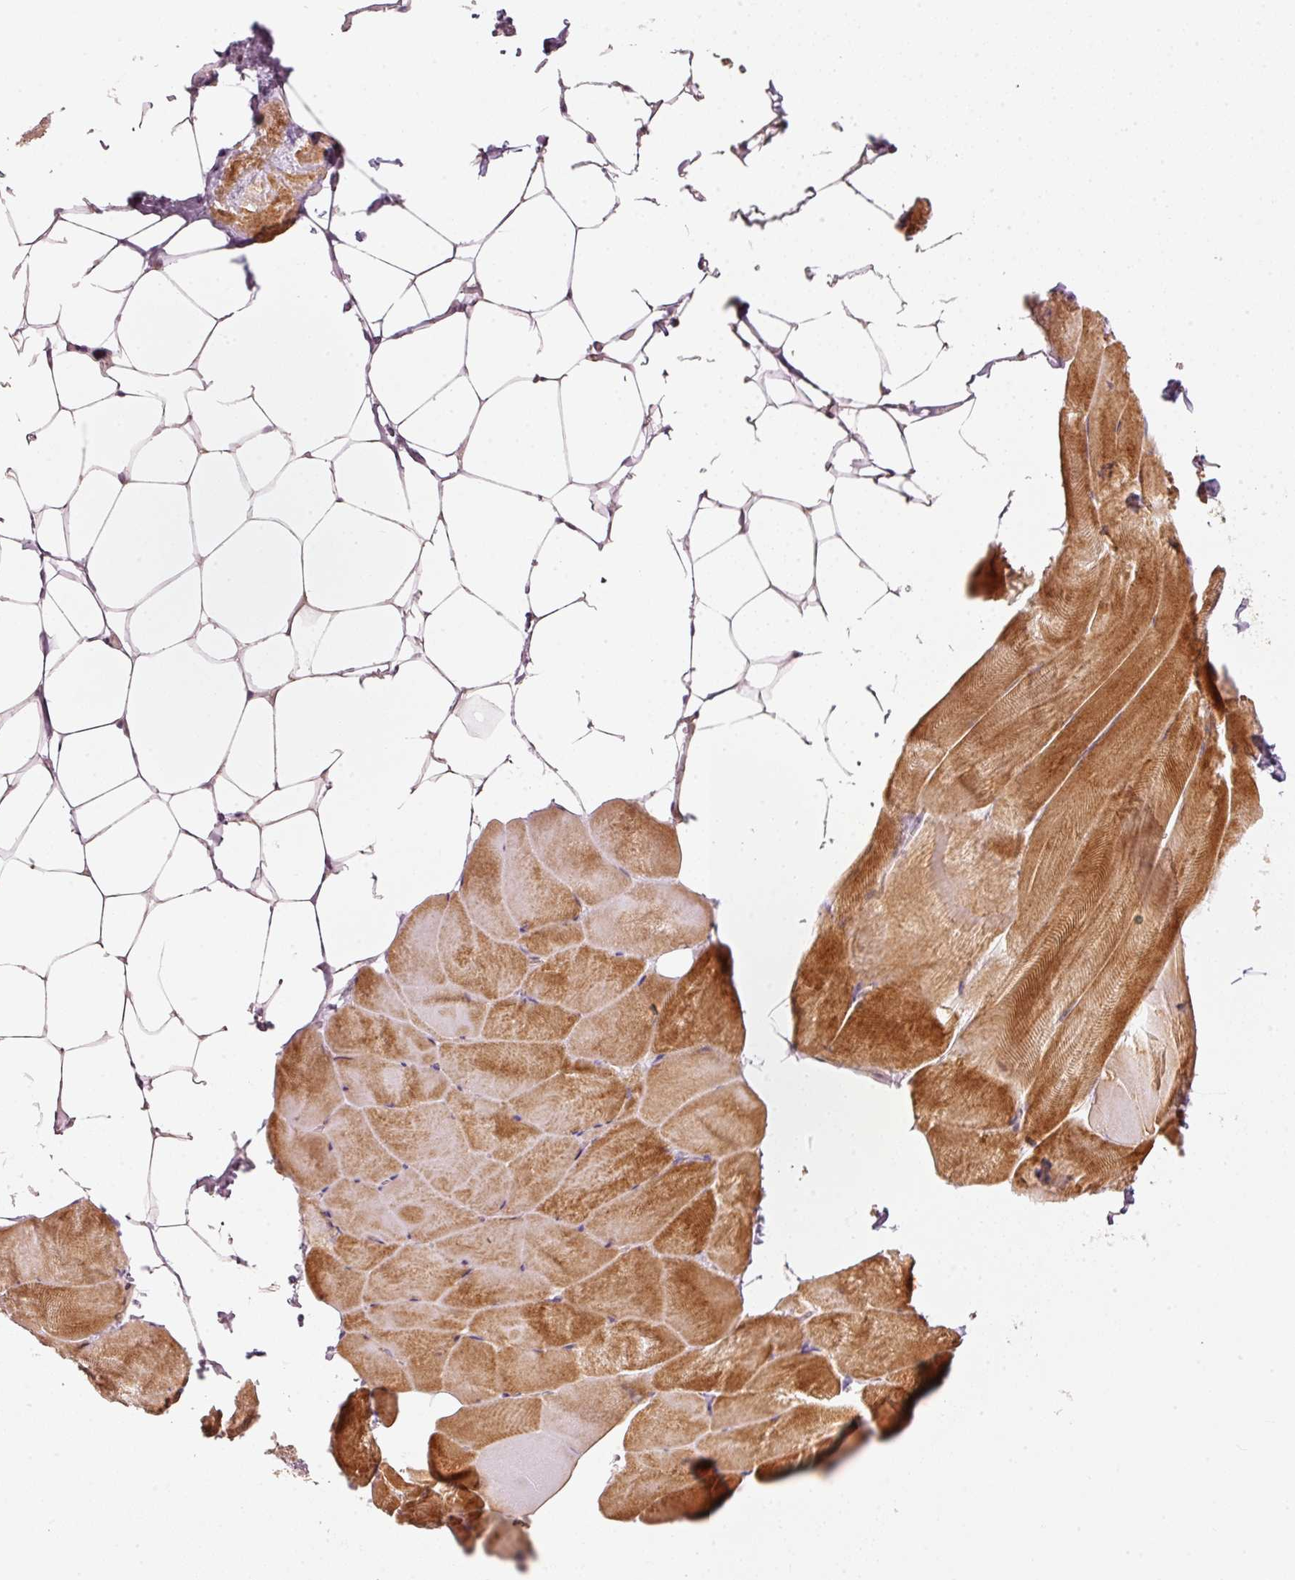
{"staining": {"intensity": "moderate", "quantity": ">75%", "location": "cytoplasmic/membranous"}, "tissue": "skeletal muscle", "cell_type": "Myocytes", "image_type": "normal", "snomed": [{"axis": "morphology", "description": "Normal tissue, NOS"}, {"axis": "topography", "description": "Skeletal muscle"}], "caption": "Myocytes show medium levels of moderate cytoplasmic/membranous expression in approximately >75% of cells in benign human skeletal muscle.", "gene": "ARHGAP22", "patient": {"sex": "female", "age": 64}}